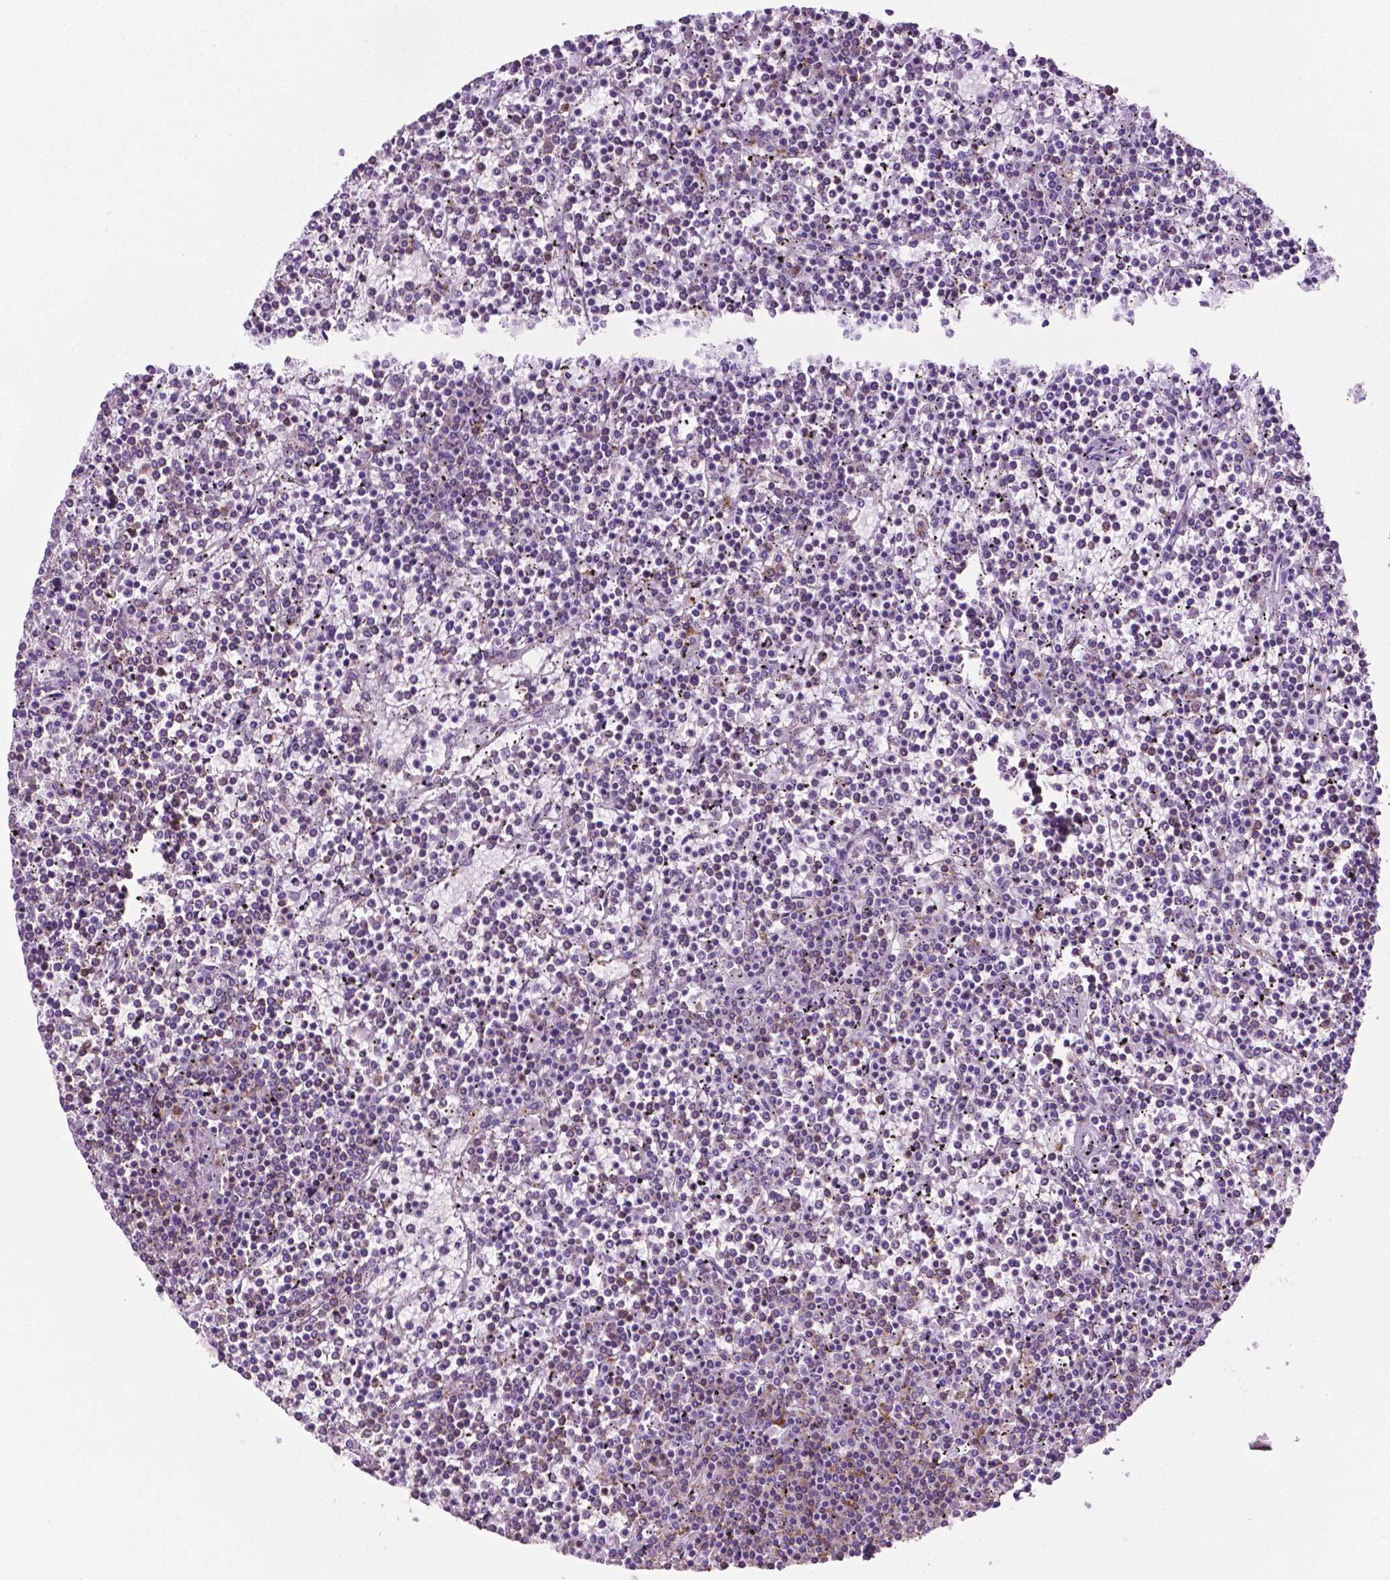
{"staining": {"intensity": "negative", "quantity": "none", "location": "none"}, "tissue": "lymphoma", "cell_type": "Tumor cells", "image_type": "cancer", "snomed": [{"axis": "morphology", "description": "Malignant lymphoma, non-Hodgkin's type, Low grade"}, {"axis": "topography", "description": "Spleen"}], "caption": "Human low-grade malignant lymphoma, non-Hodgkin's type stained for a protein using immunohistochemistry demonstrates no staining in tumor cells.", "gene": "RPL29", "patient": {"sex": "female", "age": 19}}